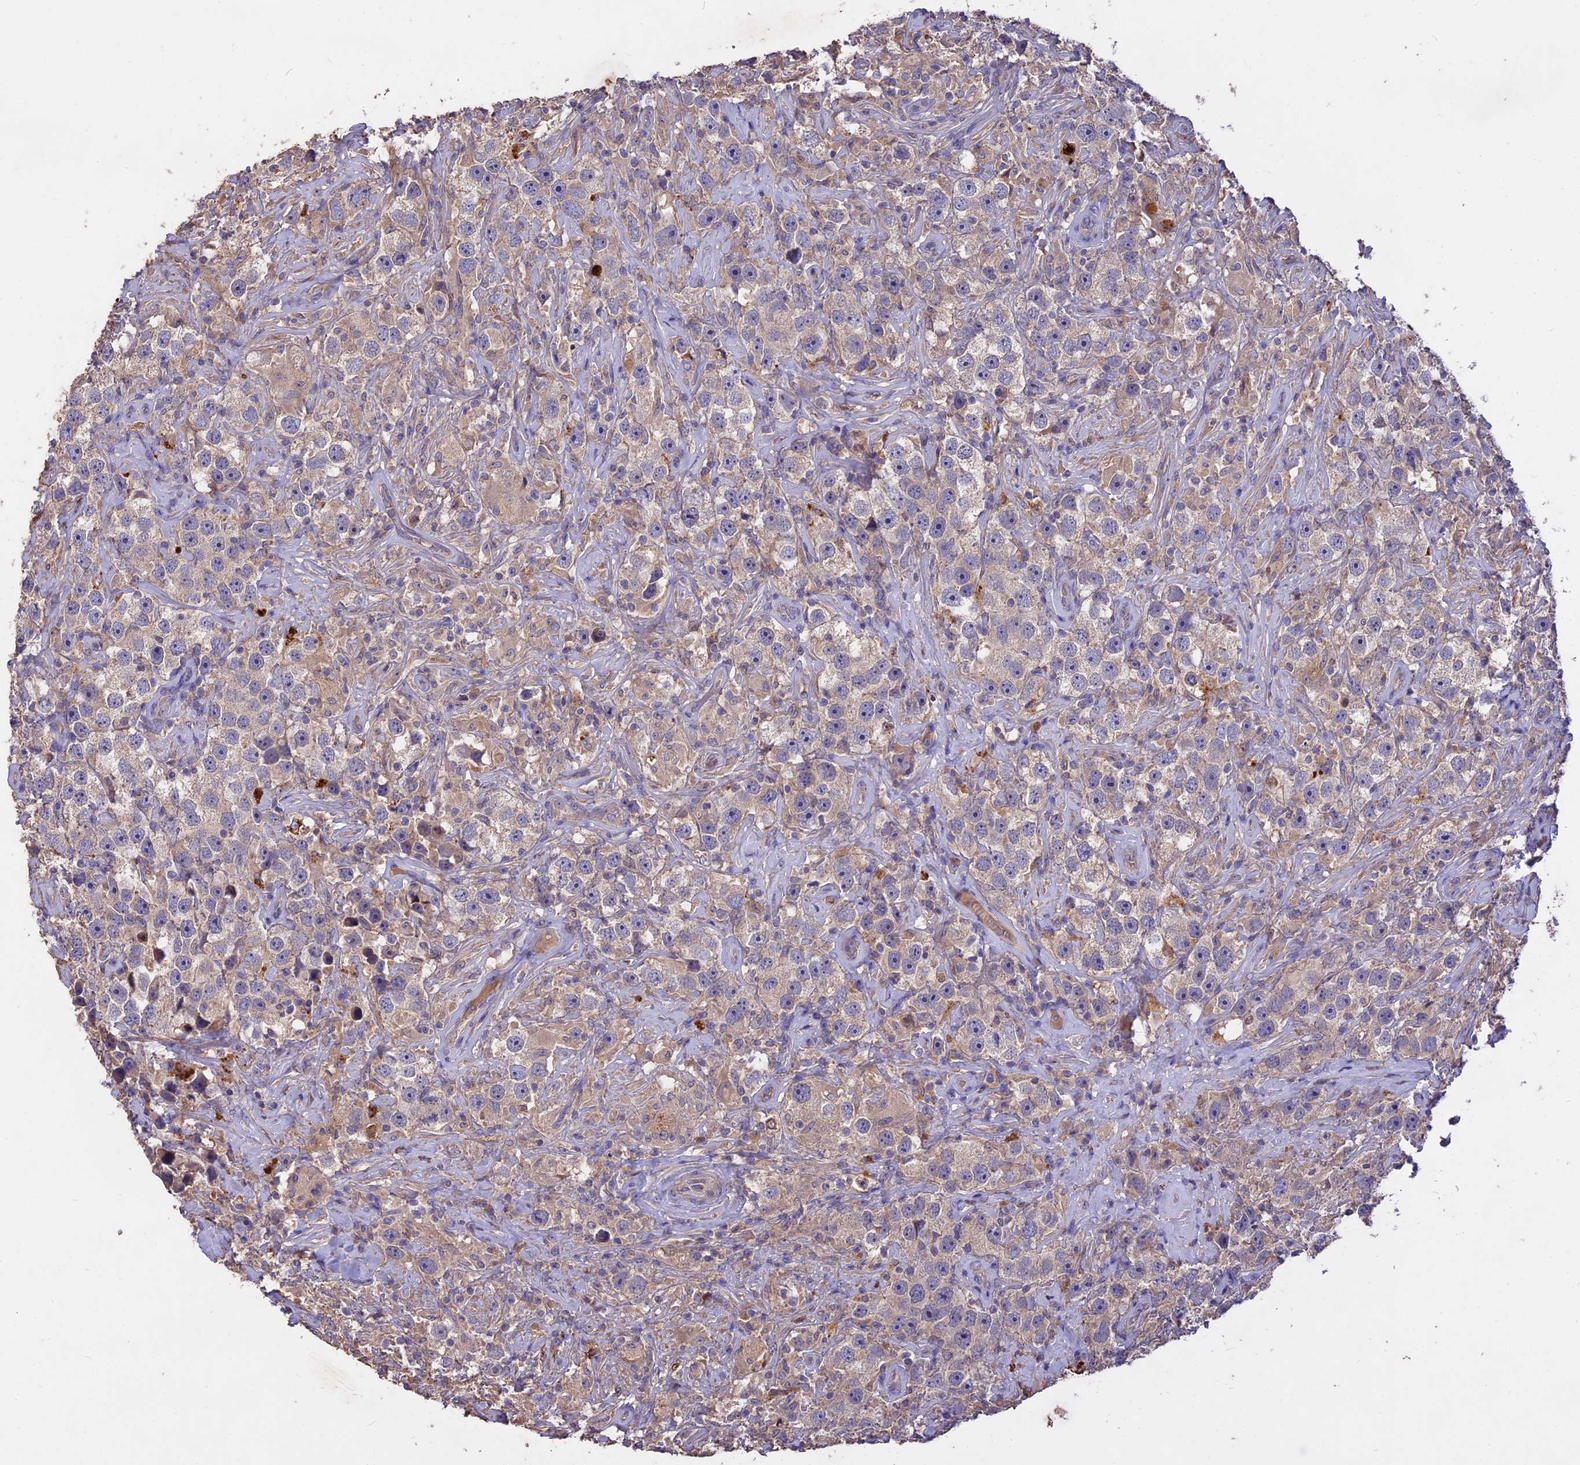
{"staining": {"intensity": "weak", "quantity": "<25%", "location": "cytoplasmic/membranous"}, "tissue": "testis cancer", "cell_type": "Tumor cells", "image_type": "cancer", "snomed": [{"axis": "morphology", "description": "Seminoma, NOS"}, {"axis": "topography", "description": "Testis"}], "caption": "Testis cancer (seminoma) was stained to show a protein in brown. There is no significant positivity in tumor cells.", "gene": "SLC26A4", "patient": {"sex": "male", "age": 49}}